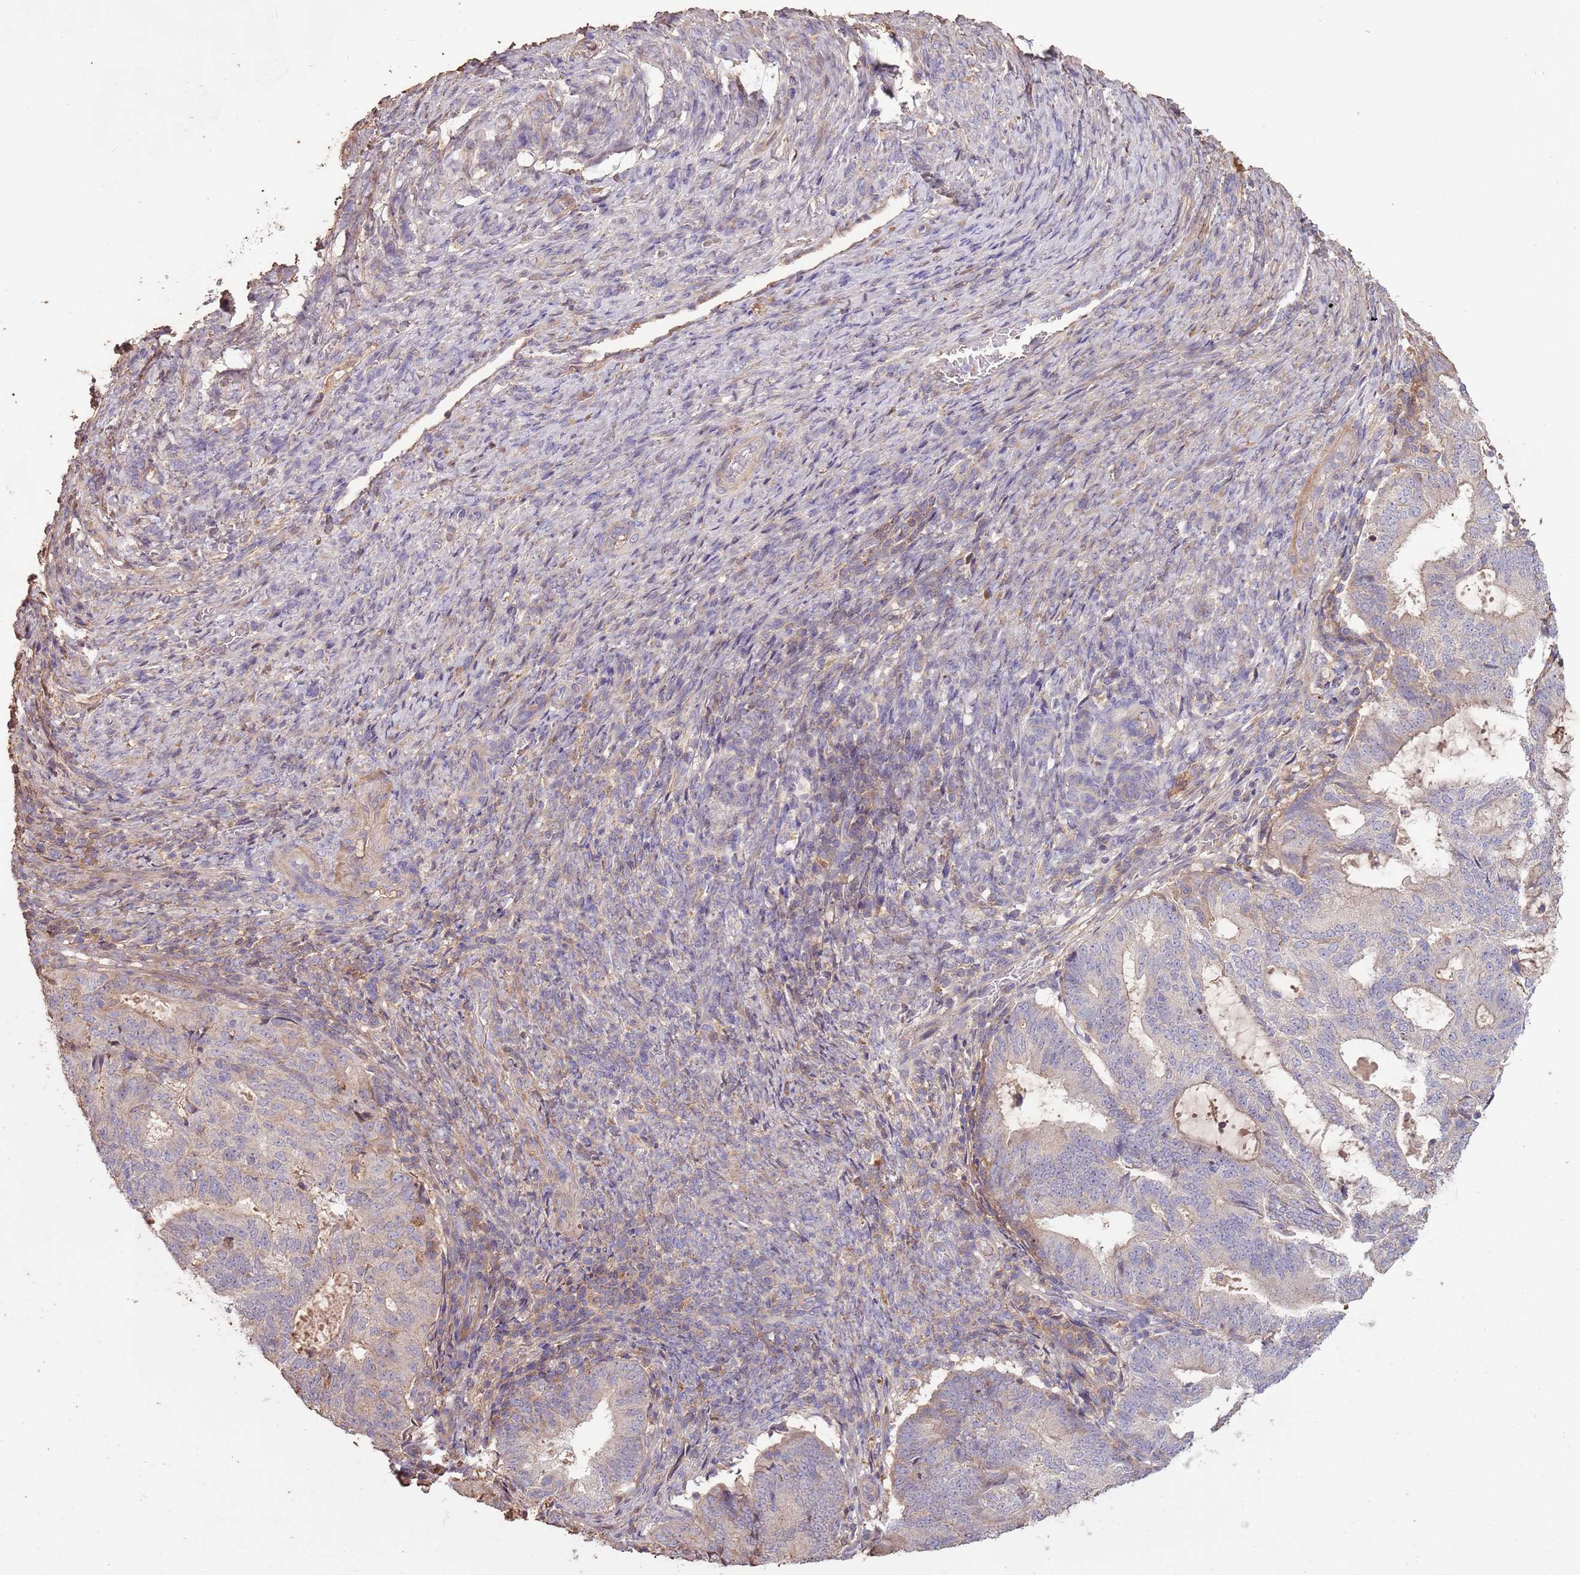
{"staining": {"intensity": "weak", "quantity": "<25%", "location": "cytoplasmic/membranous"}, "tissue": "endometrial cancer", "cell_type": "Tumor cells", "image_type": "cancer", "snomed": [{"axis": "morphology", "description": "Adenocarcinoma, NOS"}, {"axis": "topography", "description": "Endometrium"}], "caption": "Tumor cells show no significant protein expression in endometrial cancer.", "gene": "FECH", "patient": {"sex": "female", "age": 70}}